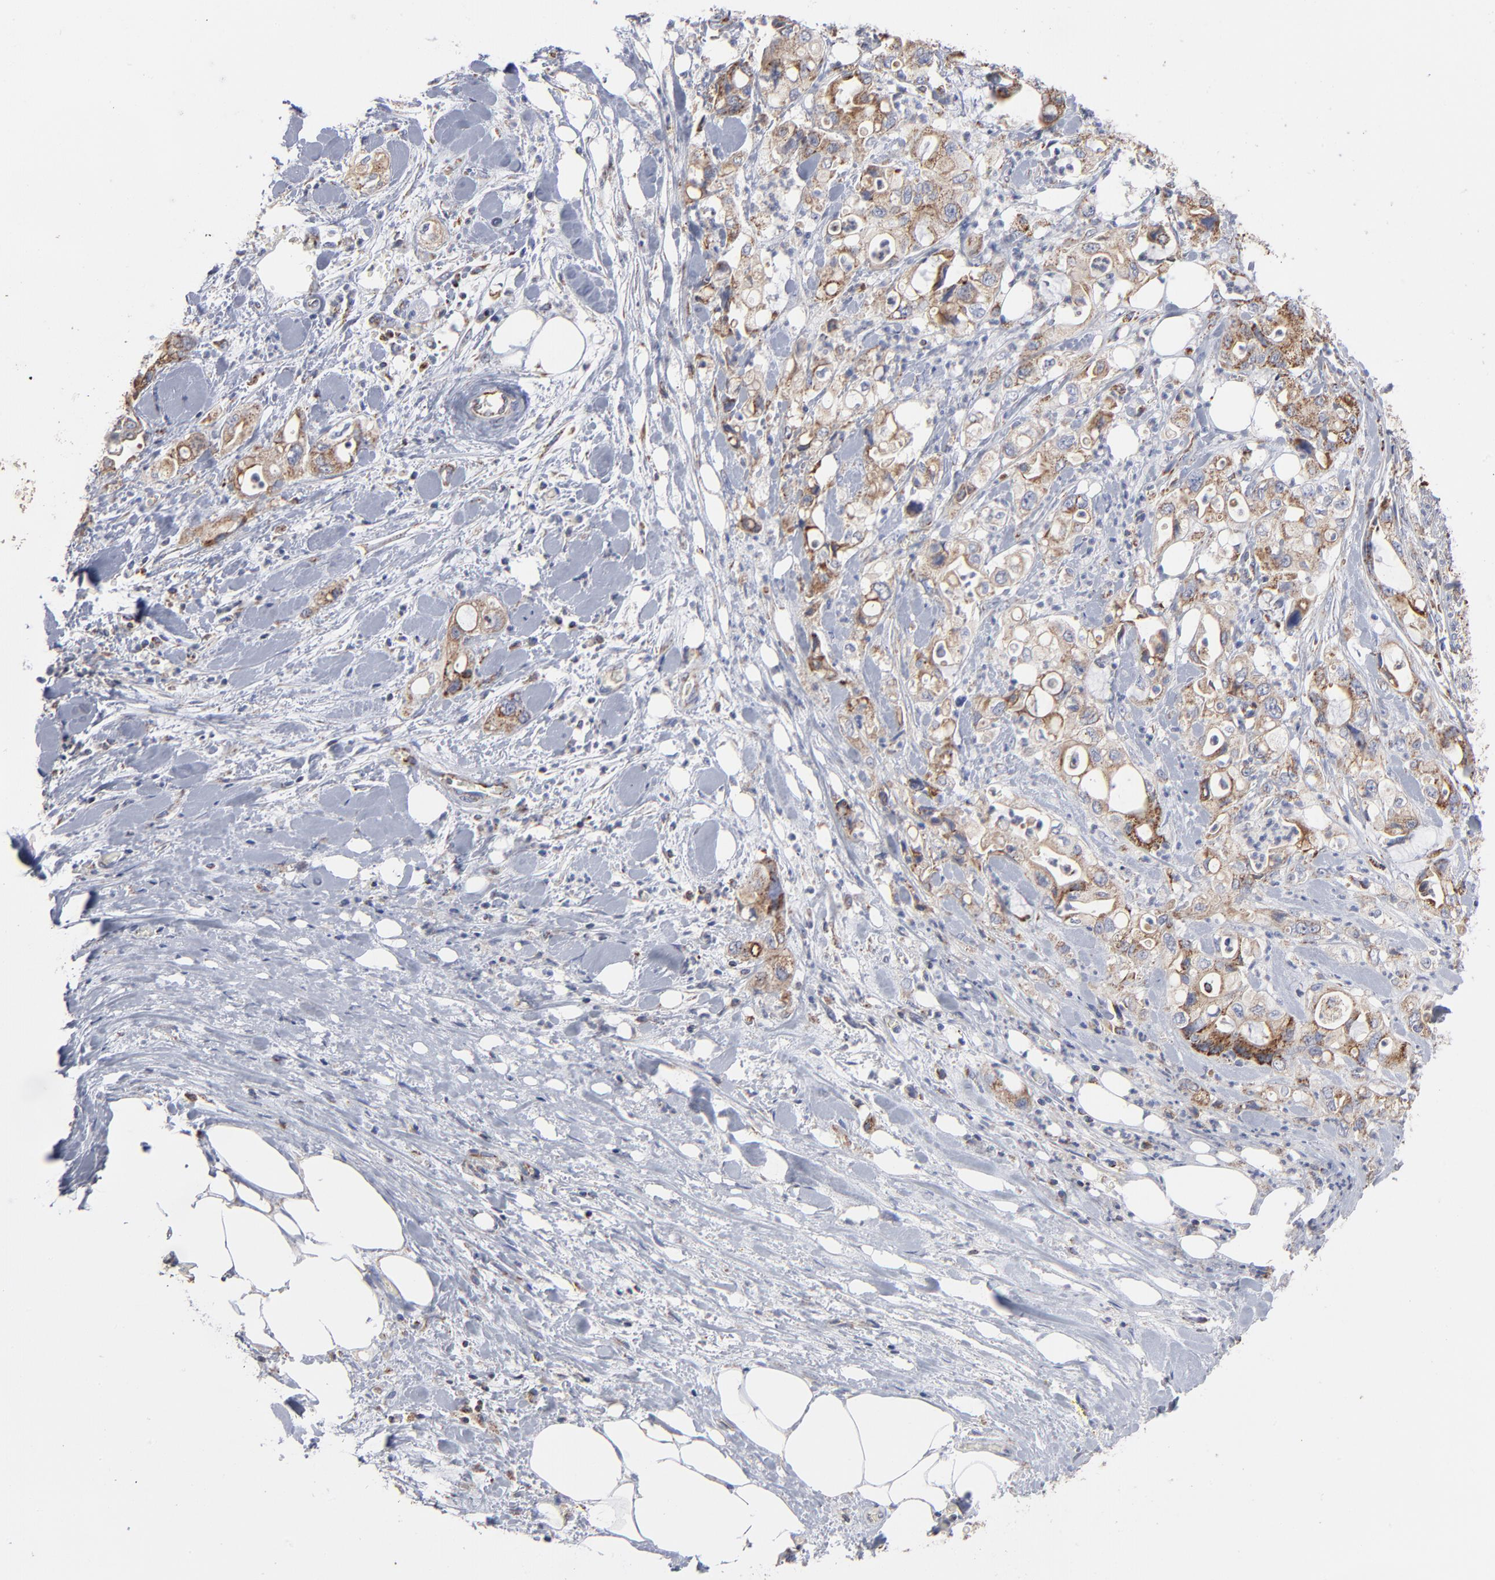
{"staining": {"intensity": "moderate", "quantity": ">75%", "location": "cytoplasmic/membranous"}, "tissue": "pancreatic cancer", "cell_type": "Tumor cells", "image_type": "cancer", "snomed": [{"axis": "morphology", "description": "Adenocarcinoma, NOS"}, {"axis": "topography", "description": "Pancreas"}], "caption": "A brown stain highlights moderate cytoplasmic/membranous positivity of a protein in human pancreatic cancer tumor cells. (brown staining indicates protein expression, while blue staining denotes nuclei).", "gene": "ASB3", "patient": {"sex": "male", "age": 70}}